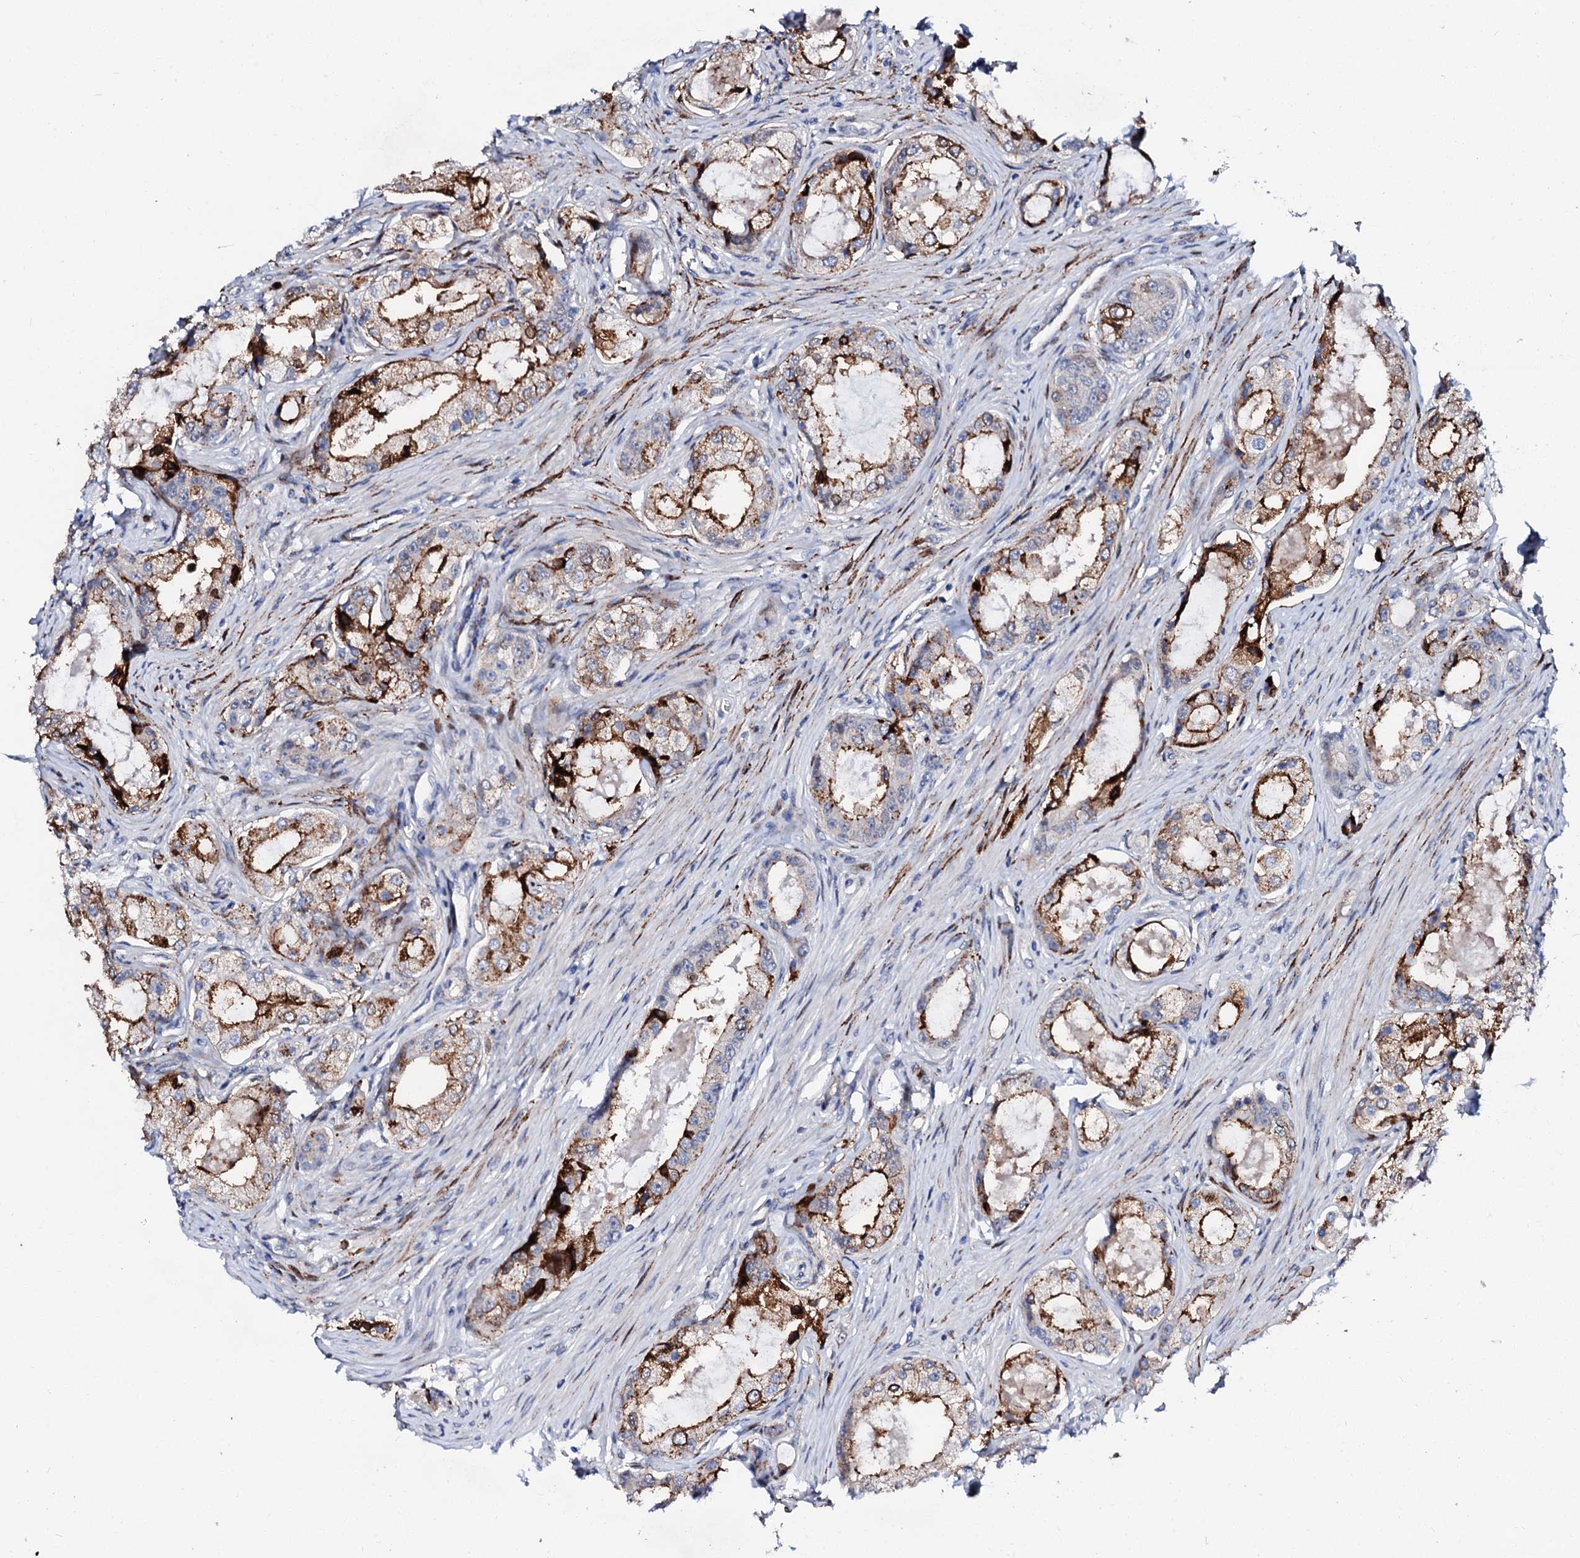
{"staining": {"intensity": "strong", "quantity": ">75%", "location": "cytoplasmic/membranous"}, "tissue": "prostate cancer", "cell_type": "Tumor cells", "image_type": "cancer", "snomed": [{"axis": "morphology", "description": "Adenocarcinoma, Low grade"}, {"axis": "topography", "description": "Prostate"}], "caption": "Brown immunohistochemical staining in human prostate cancer displays strong cytoplasmic/membranous staining in approximately >75% of tumor cells.", "gene": "MED13L", "patient": {"sex": "male", "age": 68}}